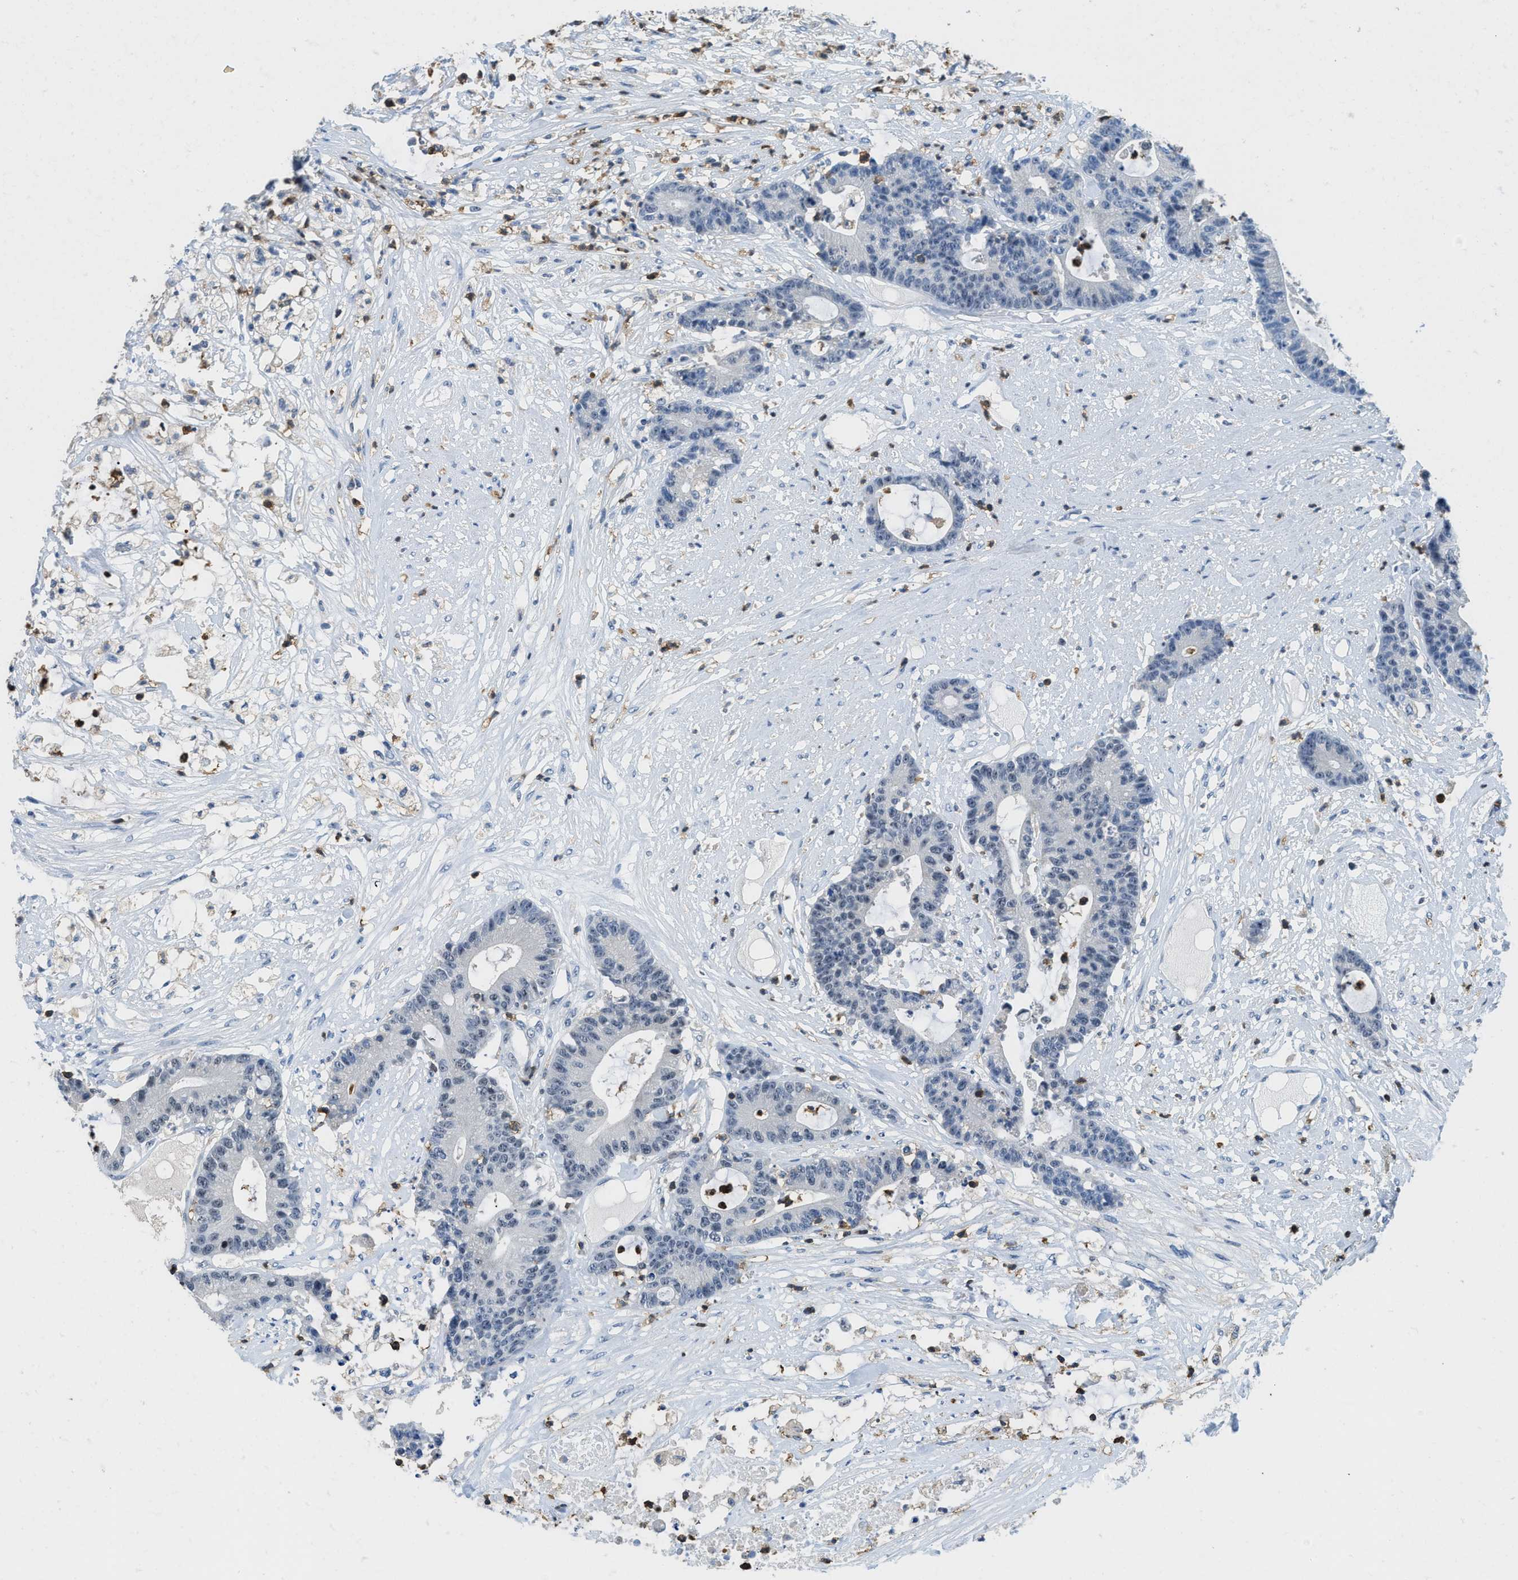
{"staining": {"intensity": "negative", "quantity": "none", "location": "none"}, "tissue": "colorectal cancer", "cell_type": "Tumor cells", "image_type": "cancer", "snomed": [{"axis": "morphology", "description": "Adenocarcinoma, NOS"}, {"axis": "topography", "description": "Colon"}], "caption": "High power microscopy image of an immunohistochemistry image of adenocarcinoma (colorectal), revealing no significant positivity in tumor cells.", "gene": "FAM151A", "patient": {"sex": "female", "age": 84}}